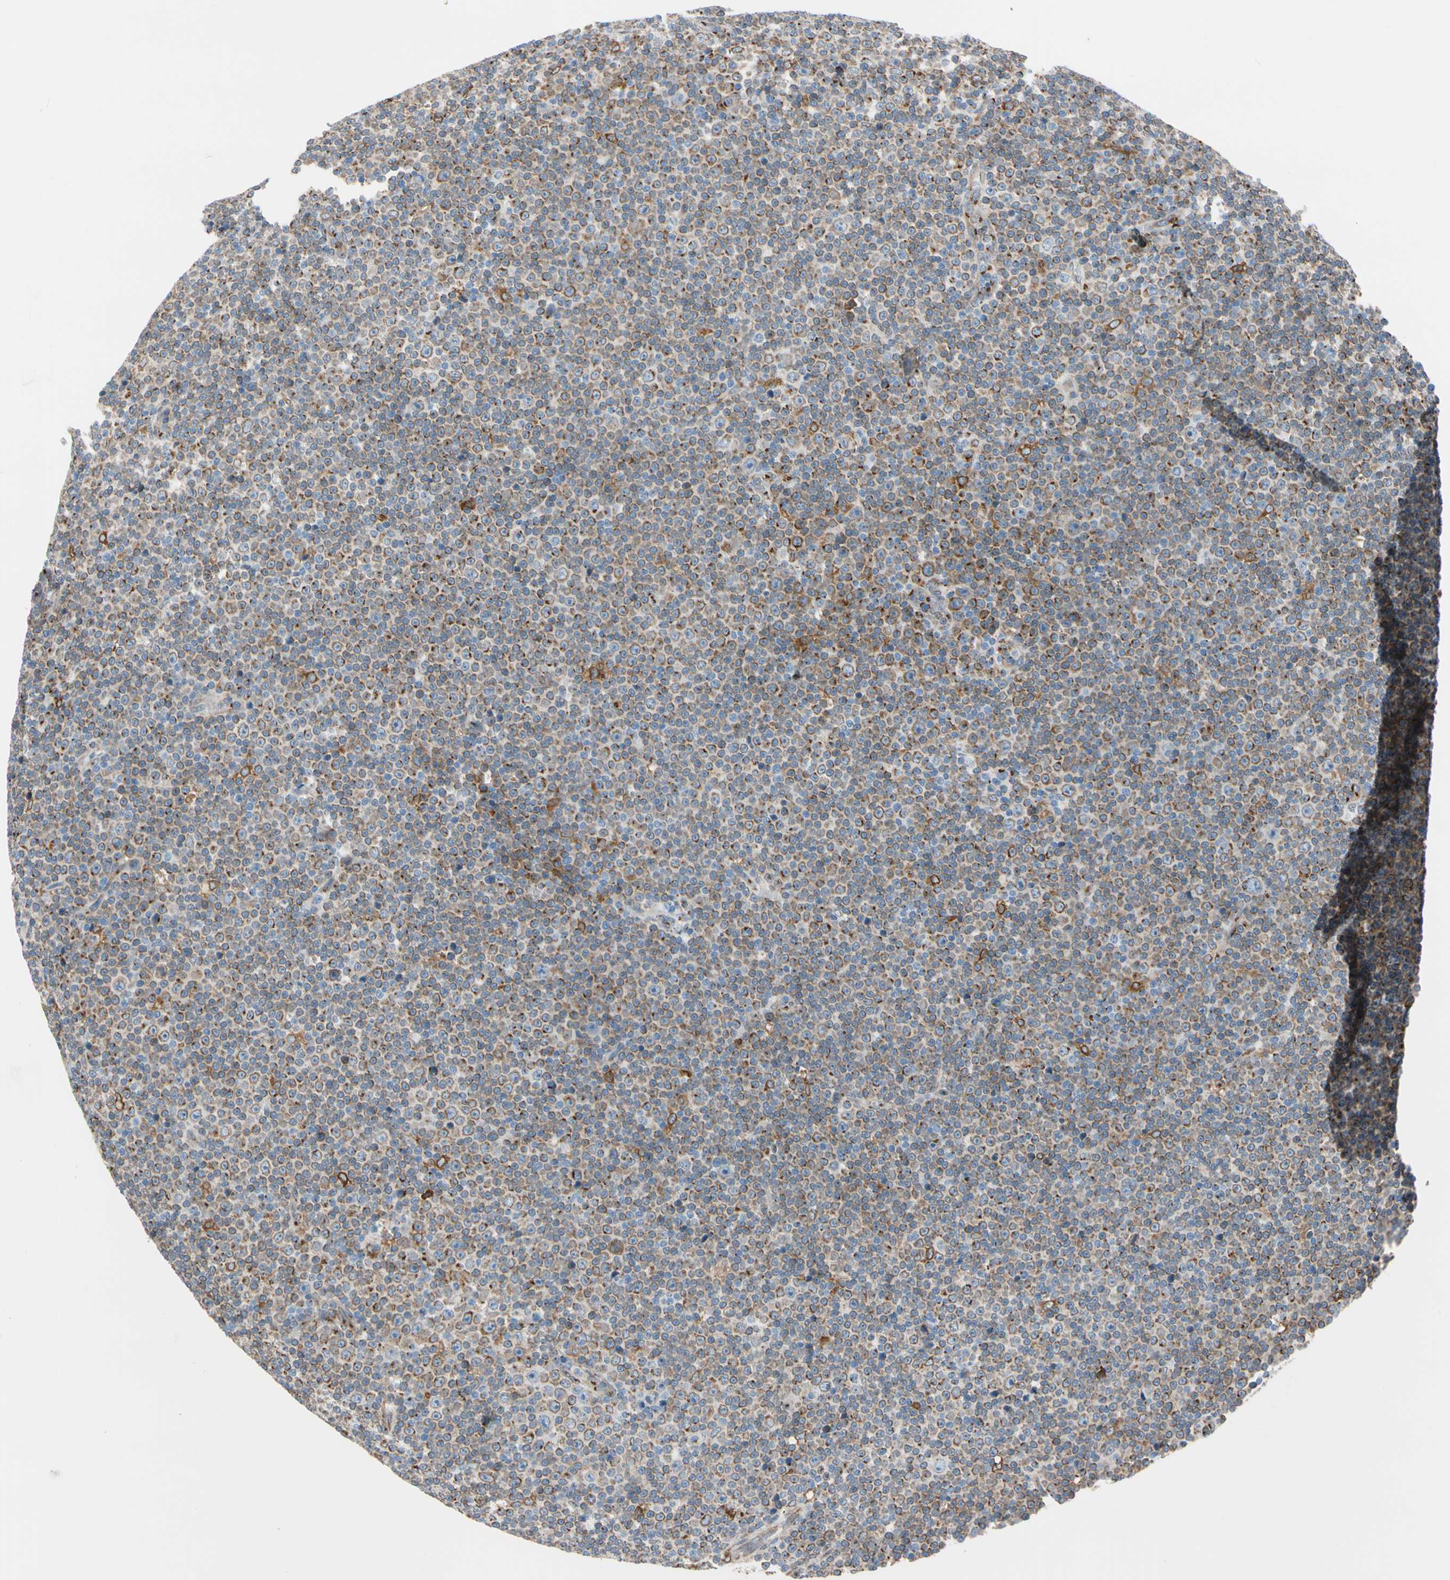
{"staining": {"intensity": "moderate", "quantity": "25%-75%", "location": "cytoplasmic/membranous"}, "tissue": "lymphoma", "cell_type": "Tumor cells", "image_type": "cancer", "snomed": [{"axis": "morphology", "description": "Malignant lymphoma, non-Hodgkin's type, Low grade"}, {"axis": "topography", "description": "Lymph node"}], "caption": "There is medium levels of moderate cytoplasmic/membranous positivity in tumor cells of low-grade malignant lymphoma, non-Hodgkin's type, as demonstrated by immunohistochemical staining (brown color).", "gene": "NUCB1", "patient": {"sex": "female", "age": 67}}